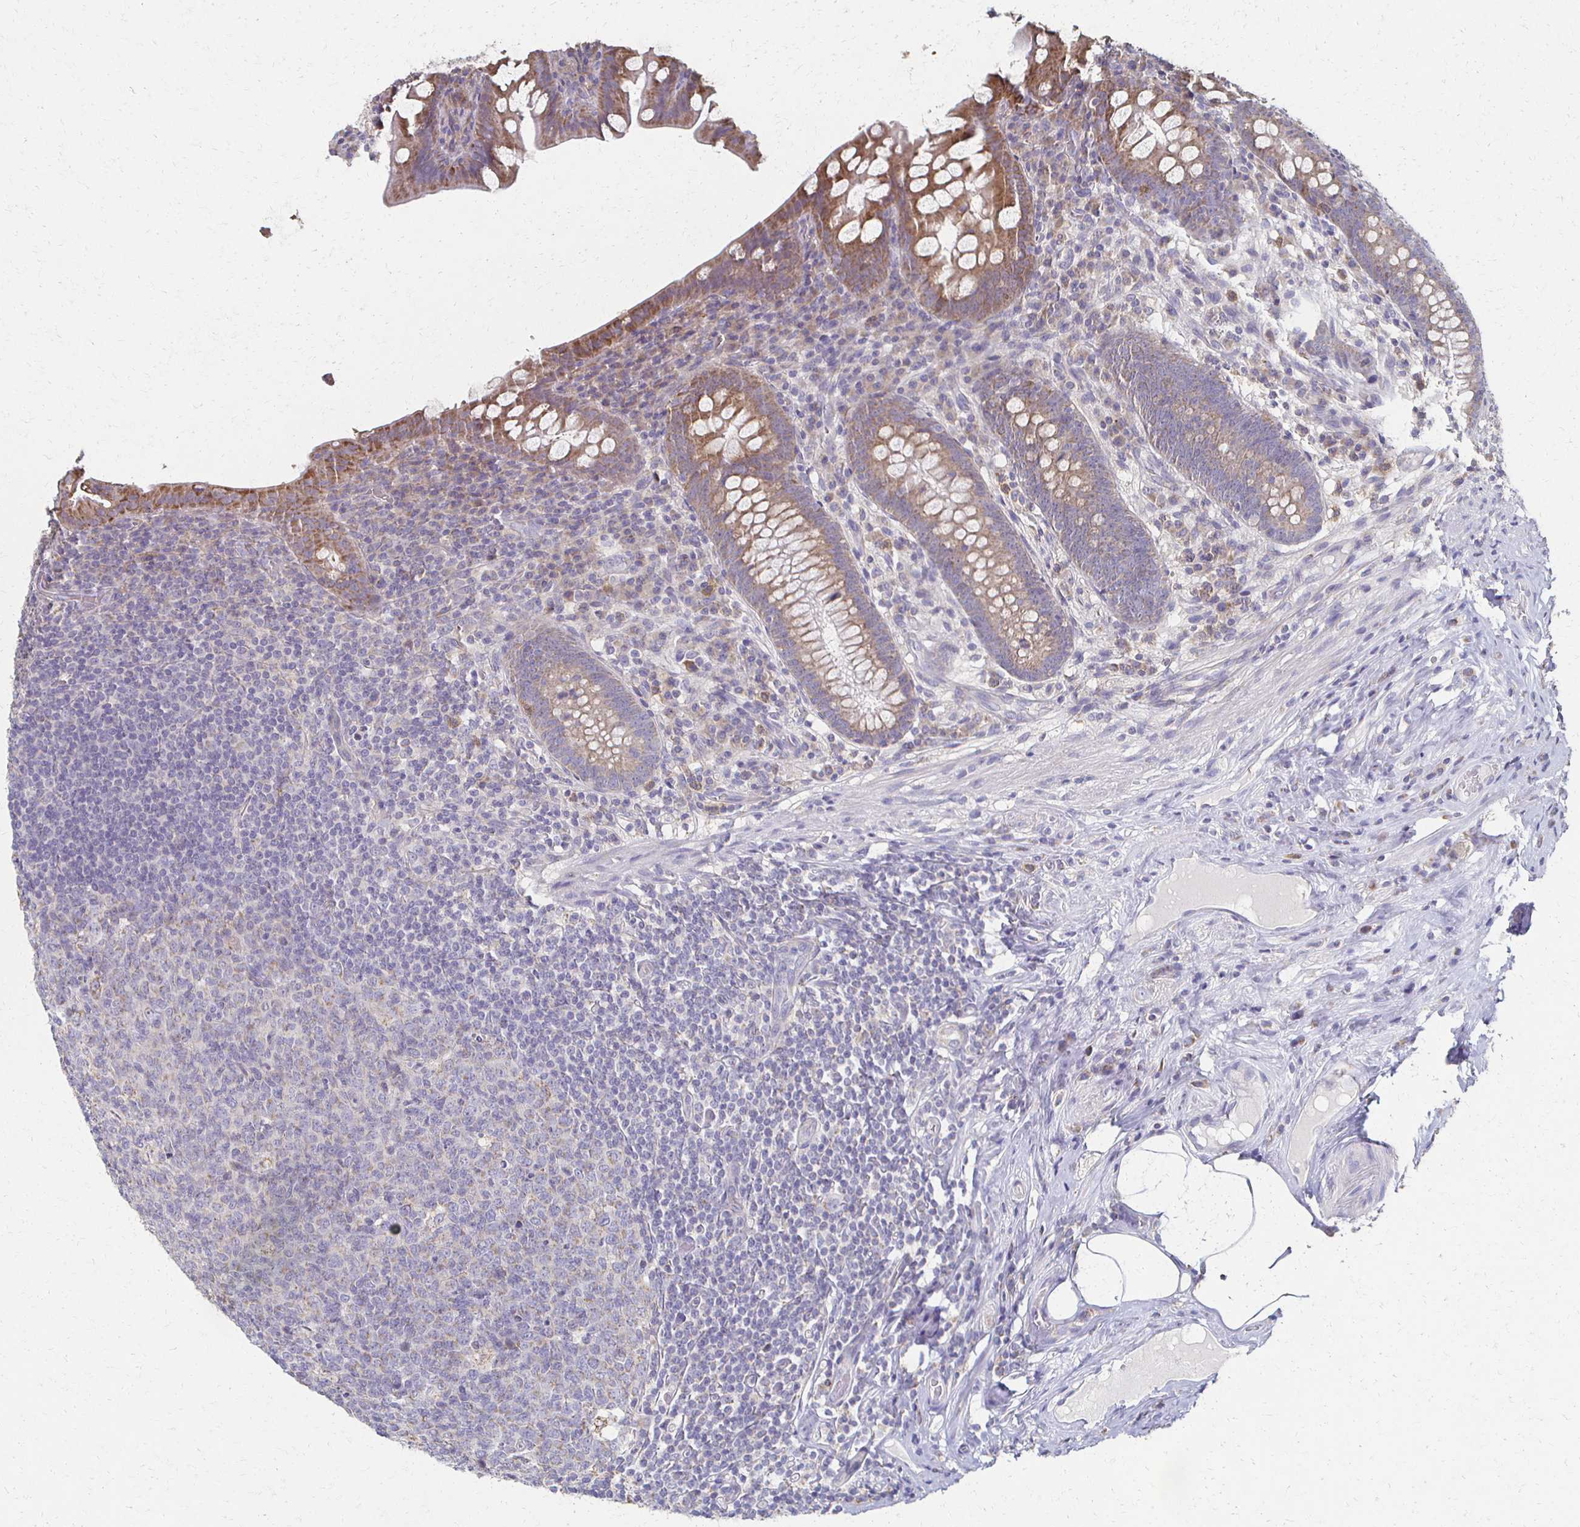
{"staining": {"intensity": "moderate", "quantity": "25%-75%", "location": "cytoplasmic/membranous"}, "tissue": "appendix", "cell_type": "Glandular cells", "image_type": "normal", "snomed": [{"axis": "morphology", "description": "Normal tissue, NOS"}, {"axis": "topography", "description": "Appendix"}], "caption": "High-magnification brightfield microscopy of unremarkable appendix stained with DAB (3,3'-diaminobenzidine) (brown) and counterstained with hematoxylin (blue). glandular cells exhibit moderate cytoplasmic/membranous positivity is present in about25%-75% of cells. (DAB IHC, brown staining for protein, blue staining for nuclei).", "gene": "CX3CR1", "patient": {"sex": "male", "age": 71}}